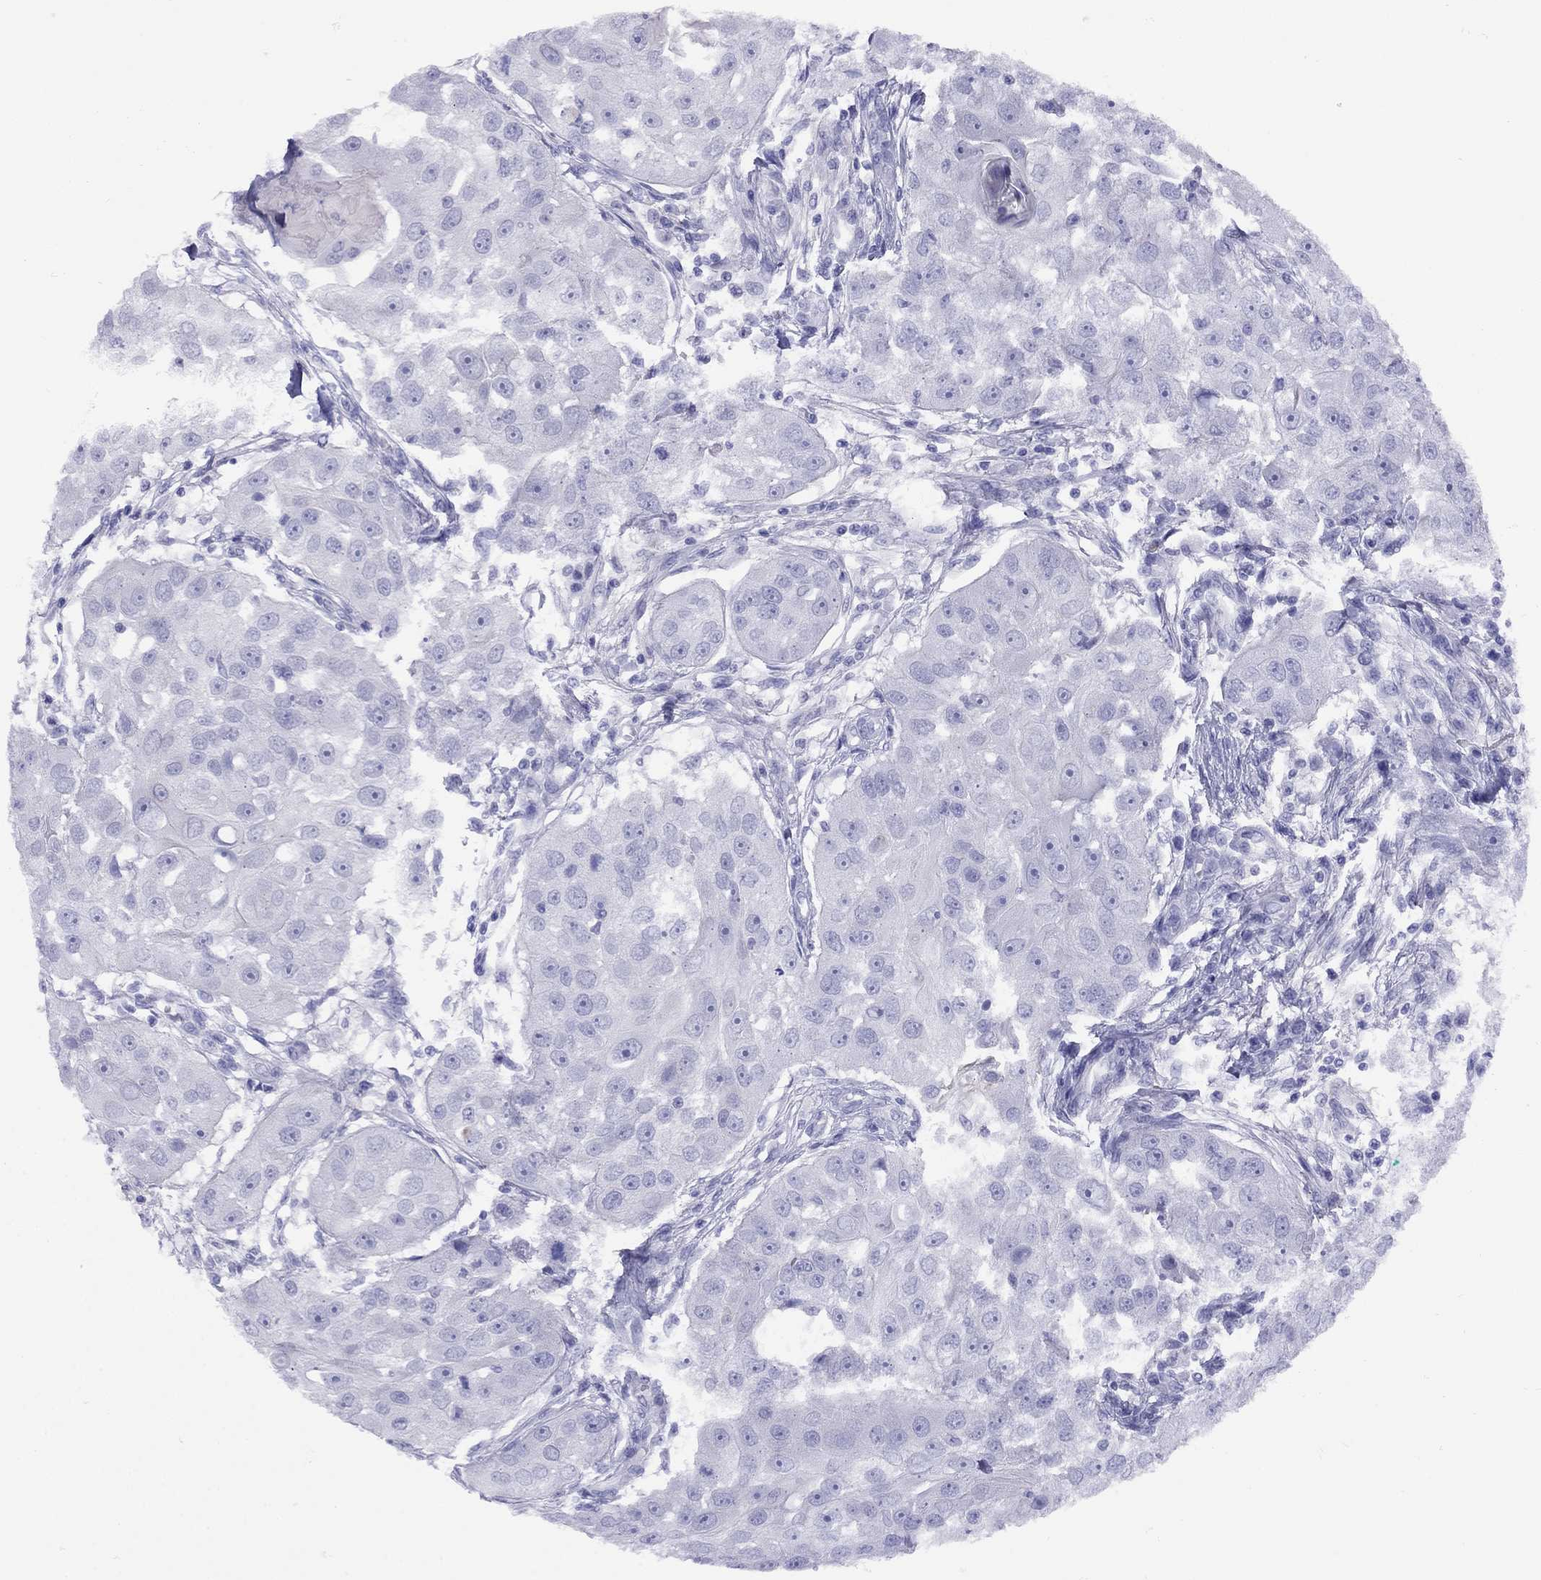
{"staining": {"intensity": "negative", "quantity": "none", "location": "none"}, "tissue": "head and neck cancer", "cell_type": "Tumor cells", "image_type": "cancer", "snomed": [{"axis": "morphology", "description": "Squamous cell carcinoma, NOS"}, {"axis": "topography", "description": "Head-Neck"}], "caption": "High magnification brightfield microscopy of head and neck squamous cell carcinoma stained with DAB (3,3'-diaminobenzidine) (brown) and counterstained with hematoxylin (blue): tumor cells show no significant positivity. Nuclei are stained in blue.", "gene": "GRIA2", "patient": {"sex": "male", "age": 51}}